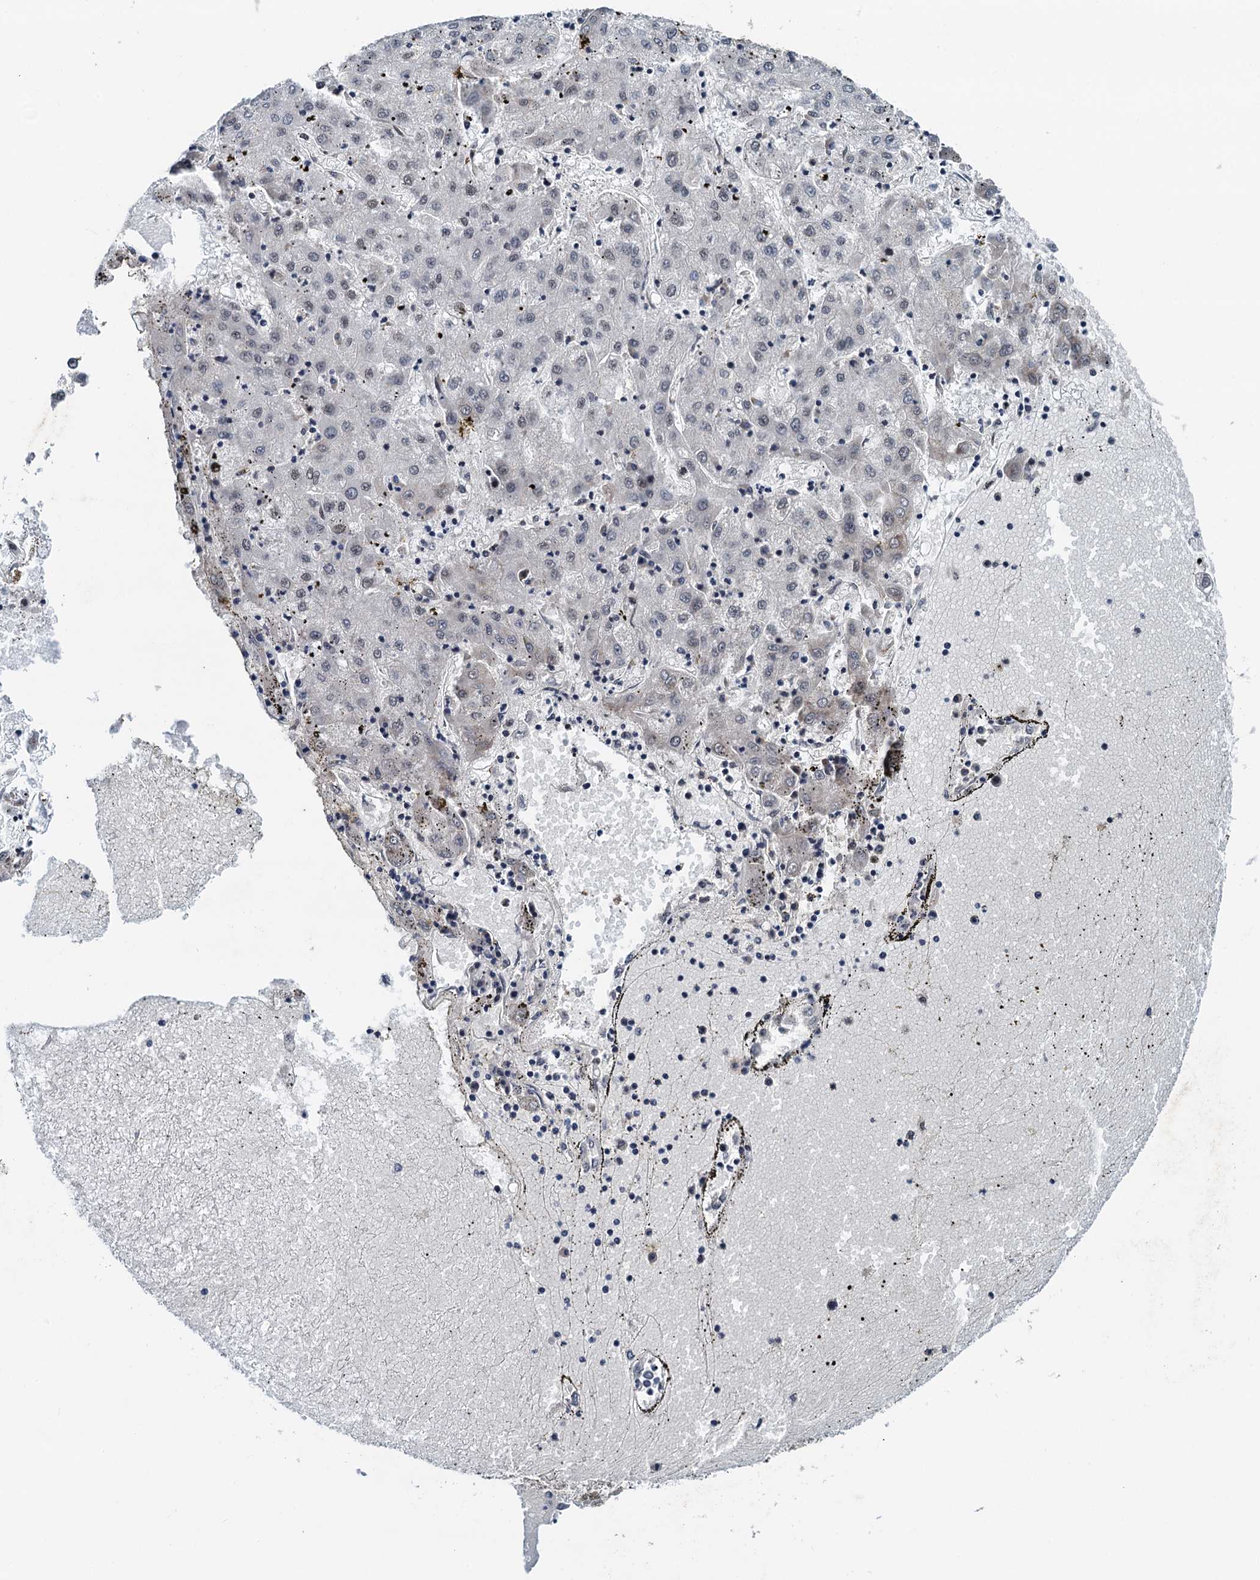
{"staining": {"intensity": "weak", "quantity": "<25%", "location": "nuclear"}, "tissue": "liver cancer", "cell_type": "Tumor cells", "image_type": "cancer", "snomed": [{"axis": "morphology", "description": "Carcinoma, Hepatocellular, NOS"}, {"axis": "topography", "description": "Liver"}], "caption": "High power microscopy image of an IHC image of liver cancer, revealing no significant staining in tumor cells. (Stains: DAB immunohistochemistry (IHC) with hematoxylin counter stain, Microscopy: brightfield microscopy at high magnification).", "gene": "SNRPD1", "patient": {"sex": "male", "age": 72}}